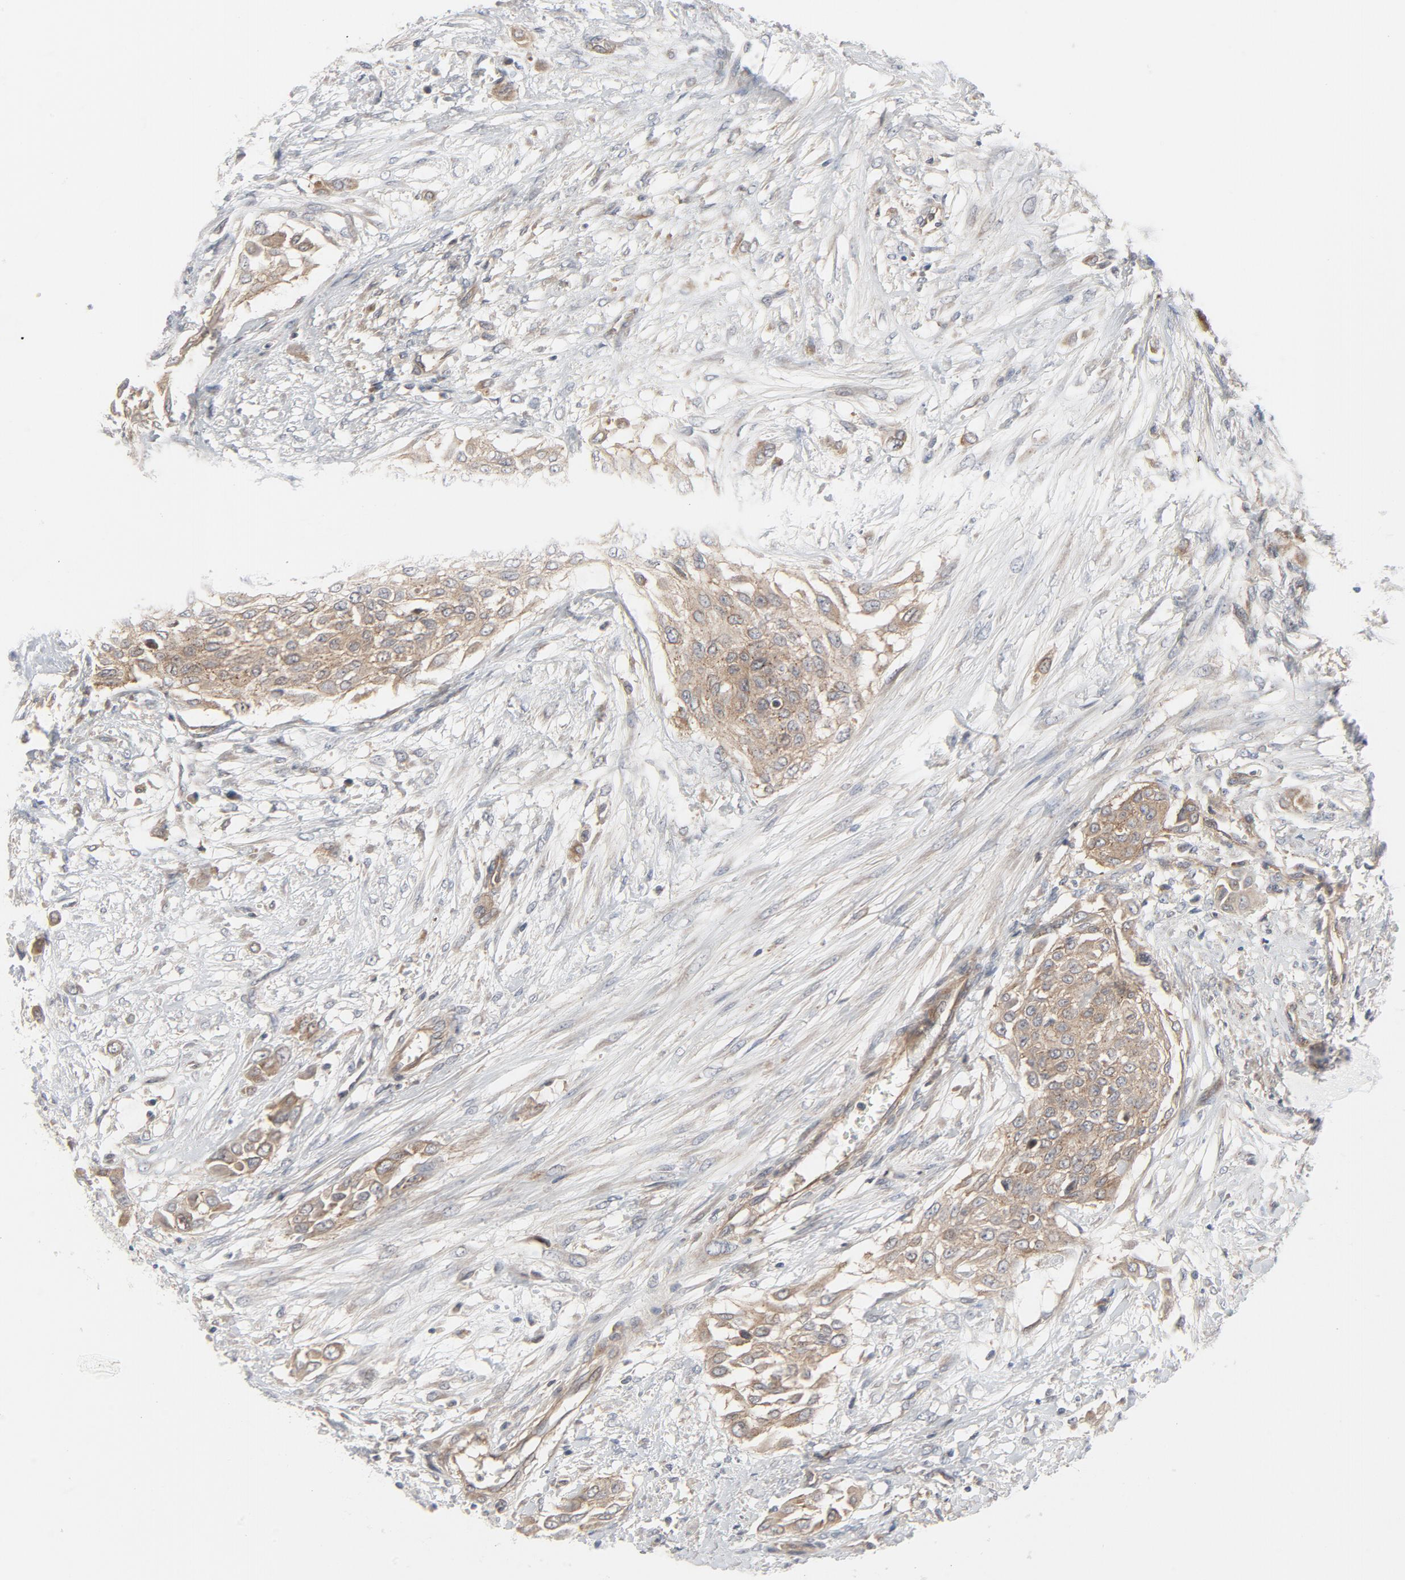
{"staining": {"intensity": "moderate", "quantity": ">75%", "location": "cytoplasmic/membranous"}, "tissue": "urothelial cancer", "cell_type": "Tumor cells", "image_type": "cancer", "snomed": [{"axis": "morphology", "description": "Urothelial carcinoma, High grade"}, {"axis": "topography", "description": "Urinary bladder"}], "caption": "Immunohistochemistry (IHC) of urothelial cancer displays medium levels of moderate cytoplasmic/membranous positivity in about >75% of tumor cells.", "gene": "TSG101", "patient": {"sex": "male", "age": 57}}